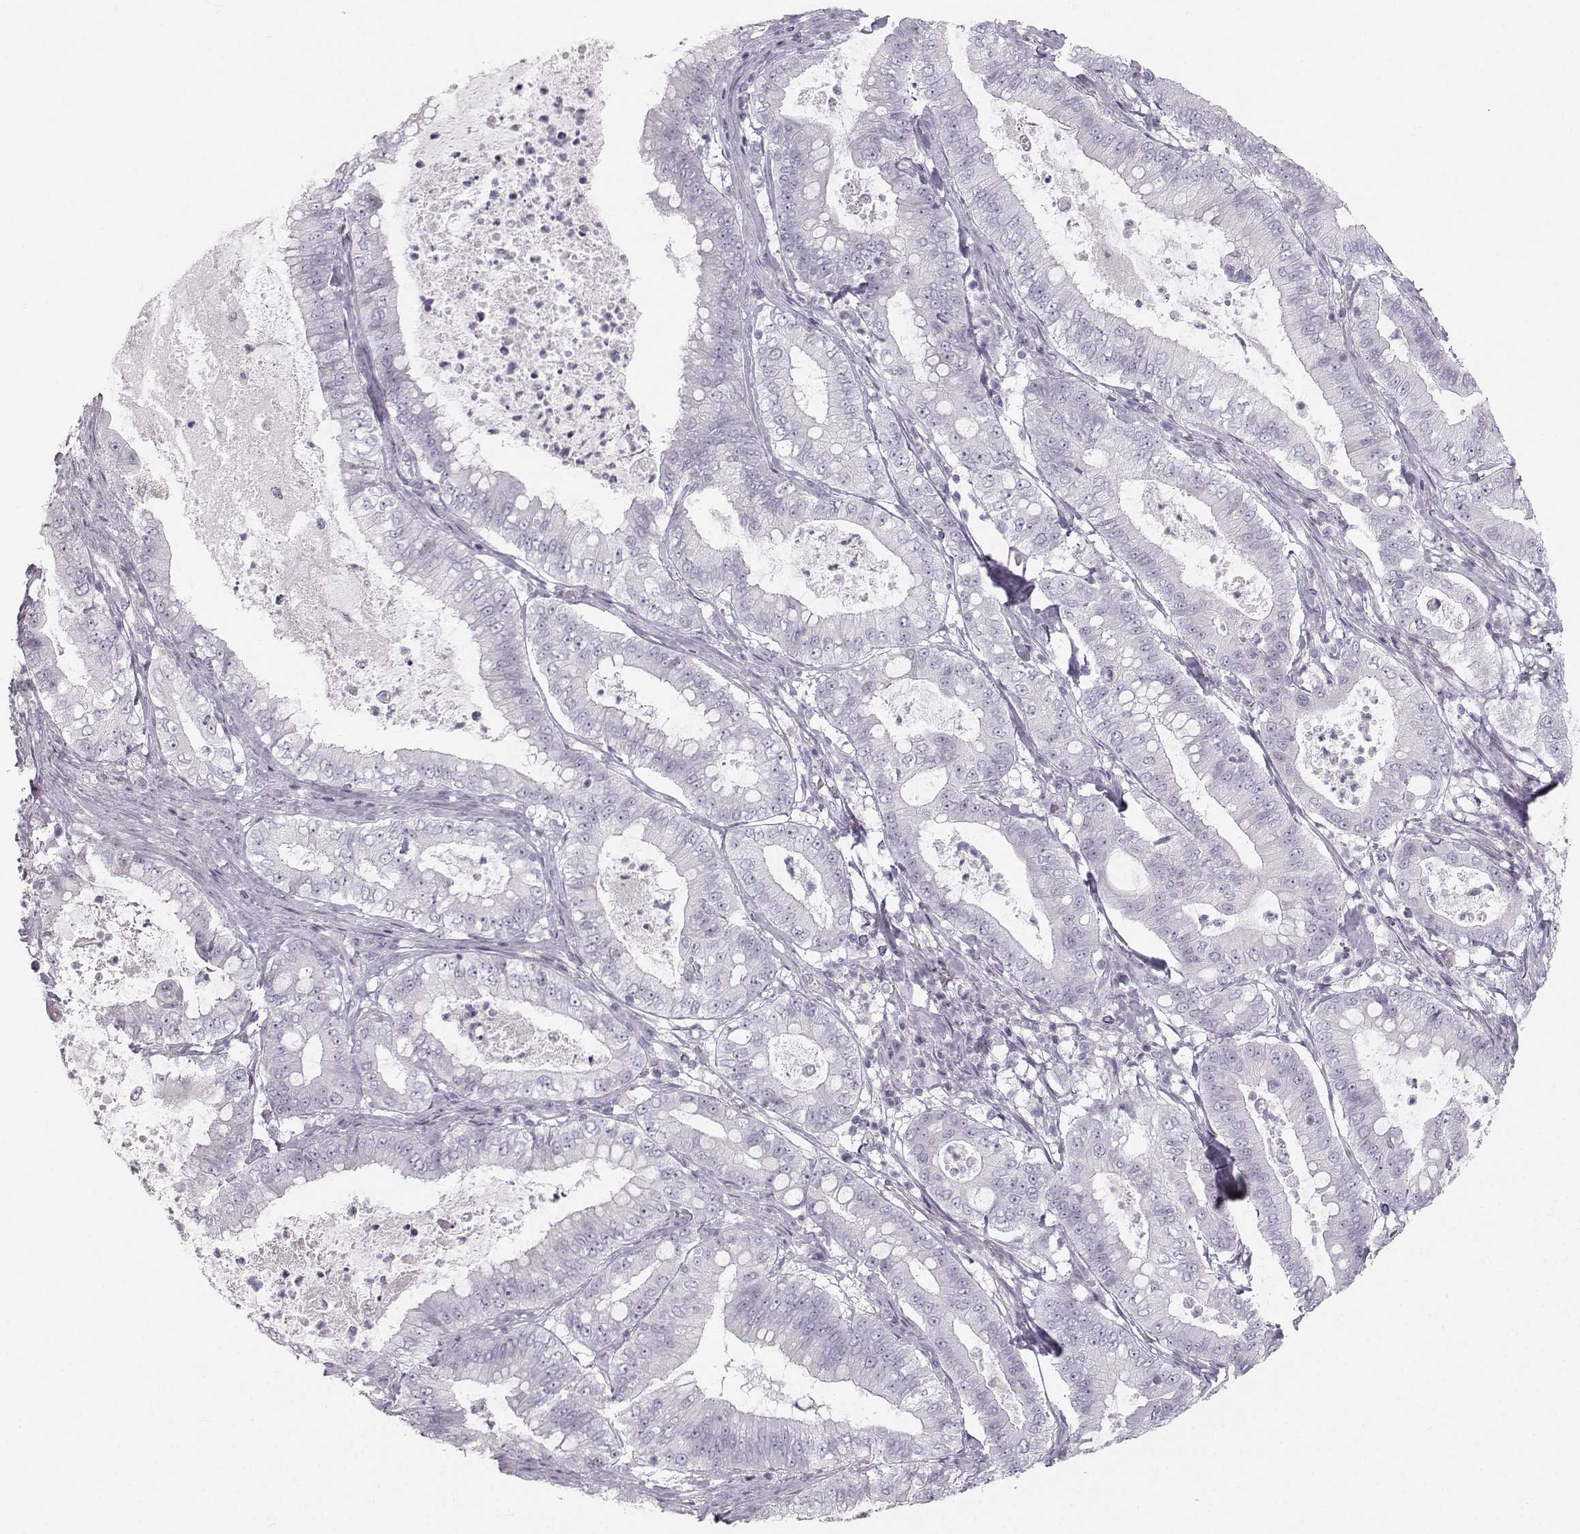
{"staining": {"intensity": "negative", "quantity": "none", "location": "none"}, "tissue": "pancreatic cancer", "cell_type": "Tumor cells", "image_type": "cancer", "snomed": [{"axis": "morphology", "description": "Adenocarcinoma, NOS"}, {"axis": "topography", "description": "Pancreas"}], "caption": "A micrograph of human adenocarcinoma (pancreatic) is negative for staining in tumor cells.", "gene": "CASR", "patient": {"sex": "male", "age": 71}}